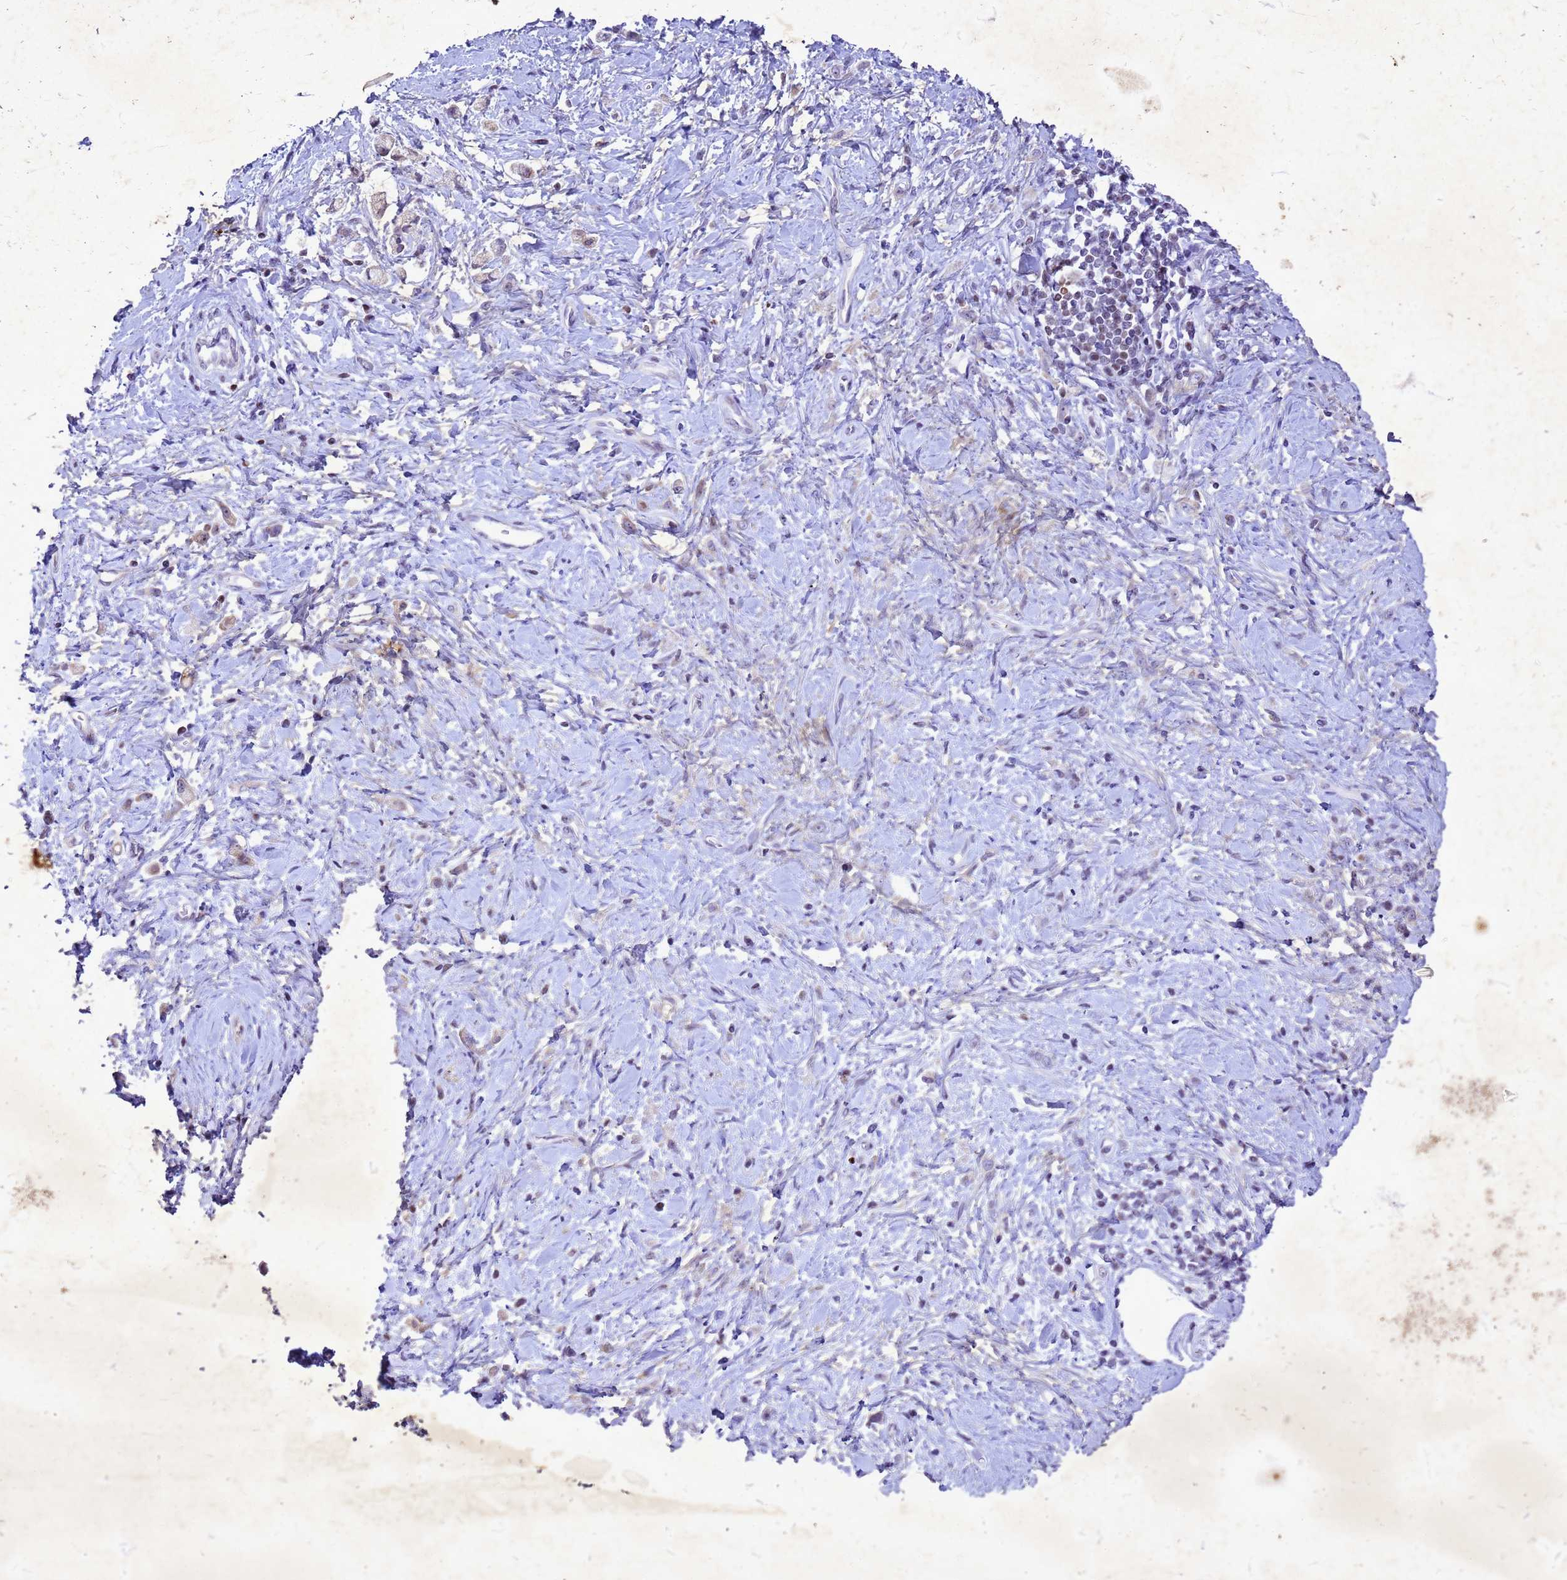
{"staining": {"intensity": "negative", "quantity": "none", "location": "none"}, "tissue": "stomach cancer", "cell_type": "Tumor cells", "image_type": "cancer", "snomed": [{"axis": "morphology", "description": "Adenocarcinoma, NOS"}, {"axis": "topography", "description": "Stomach"}], "caption": "High magnification brightfield microscopy of stomach cancer stained with DAB (3,3'-diaminobenzidine) (brown) and counterstained with hematoxylin (blue): tumor cells show no significant positivity.", "gene": "COPS9", "patient": {"sex": "female", "age": 60}}